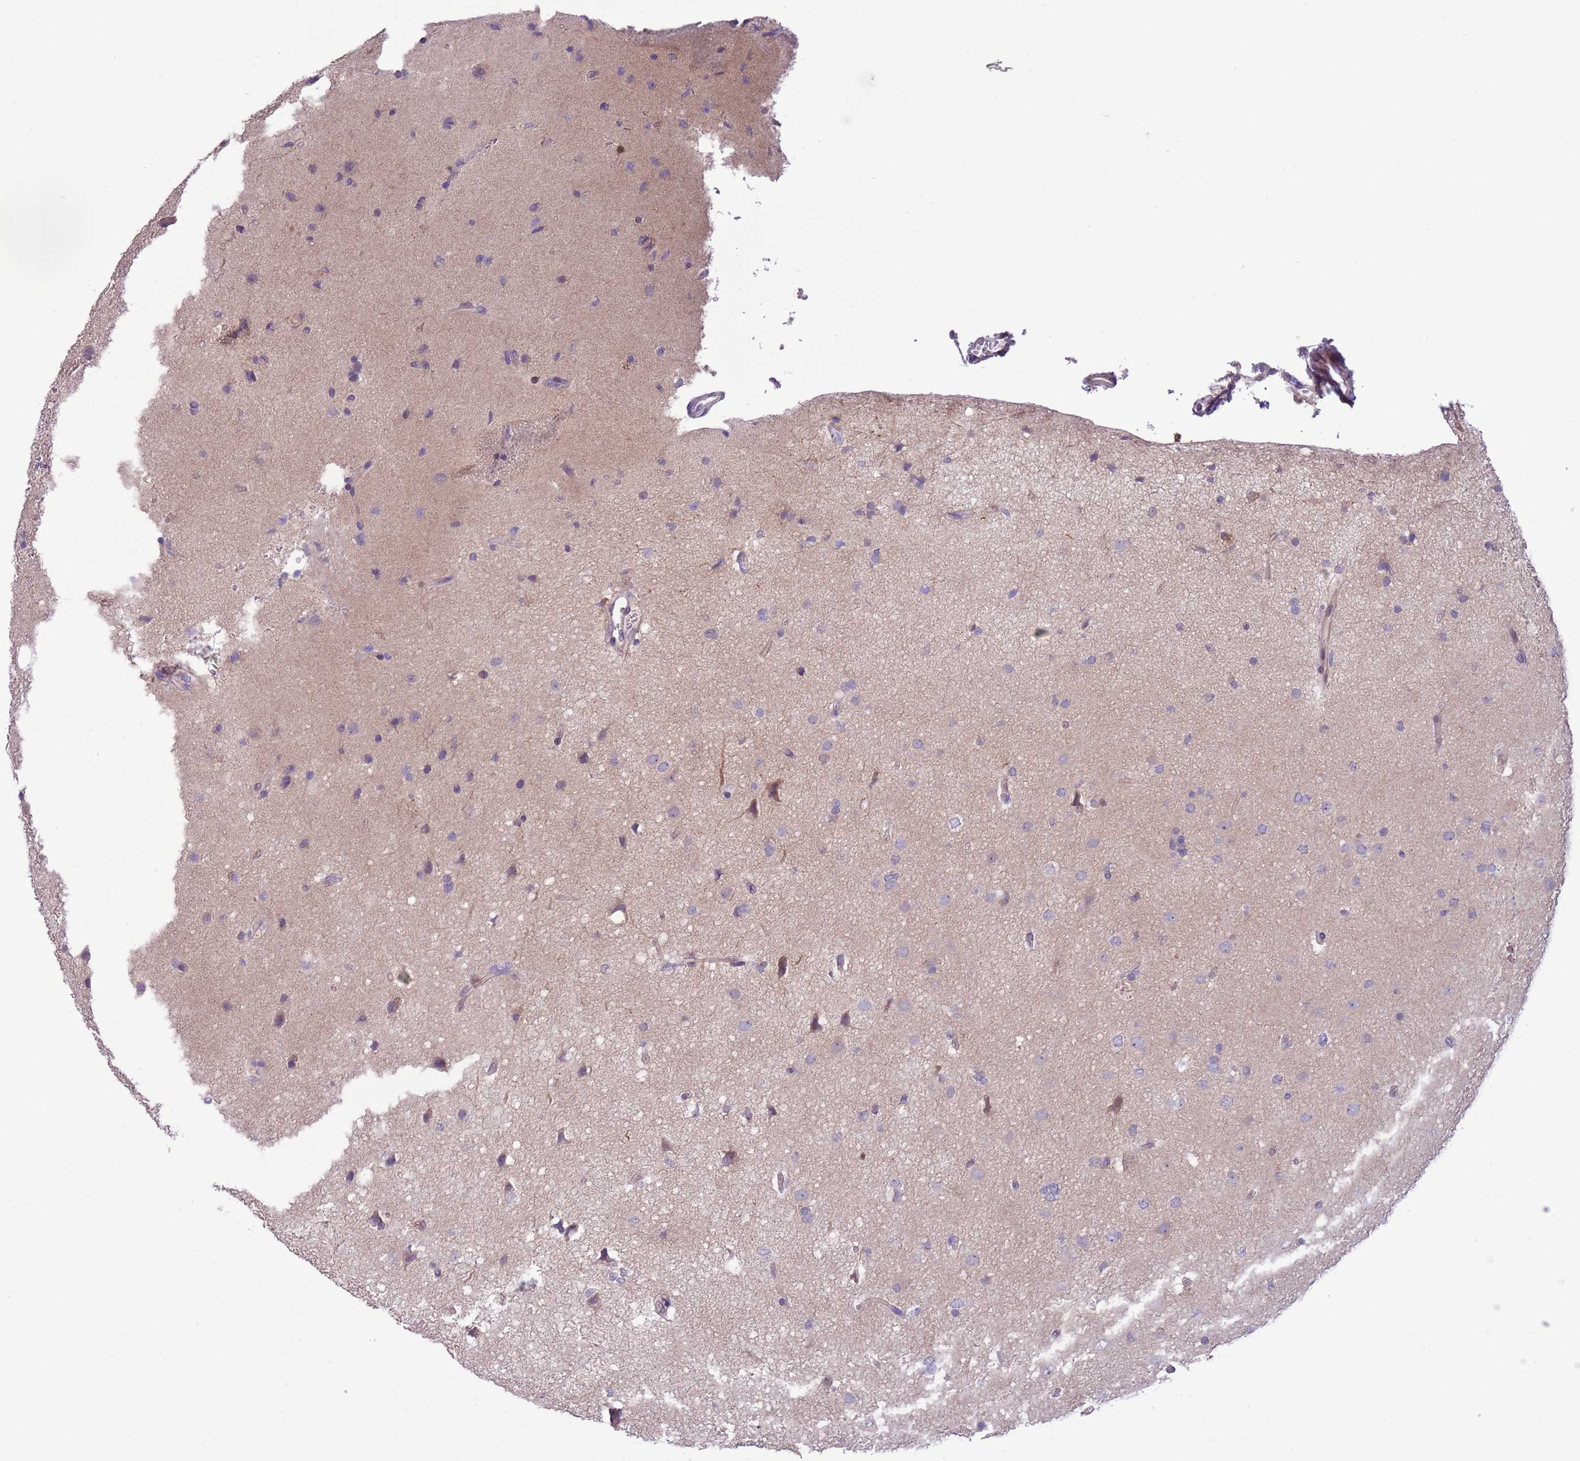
{"staining": {"intensity": "negative", "quantity": "none", "location": "none"}, "tissue": "glioma", "cell_type": "Tumor cells", "image_type": "cancer", "snomed": [{"axis": "morphology", "description": "Glioma, malignant, High grade"}, {"axis": "topography", "description": "Brain"}], "caption": "This photomicrograph is of glioma stained with immunohistochemistry (IHC) to label a protein in brown with the nuclei are counter-stained blue. There is no positivity in tumor cells.", "gene": "CCND2", "patient": {"sex": "male", "age": 72}}